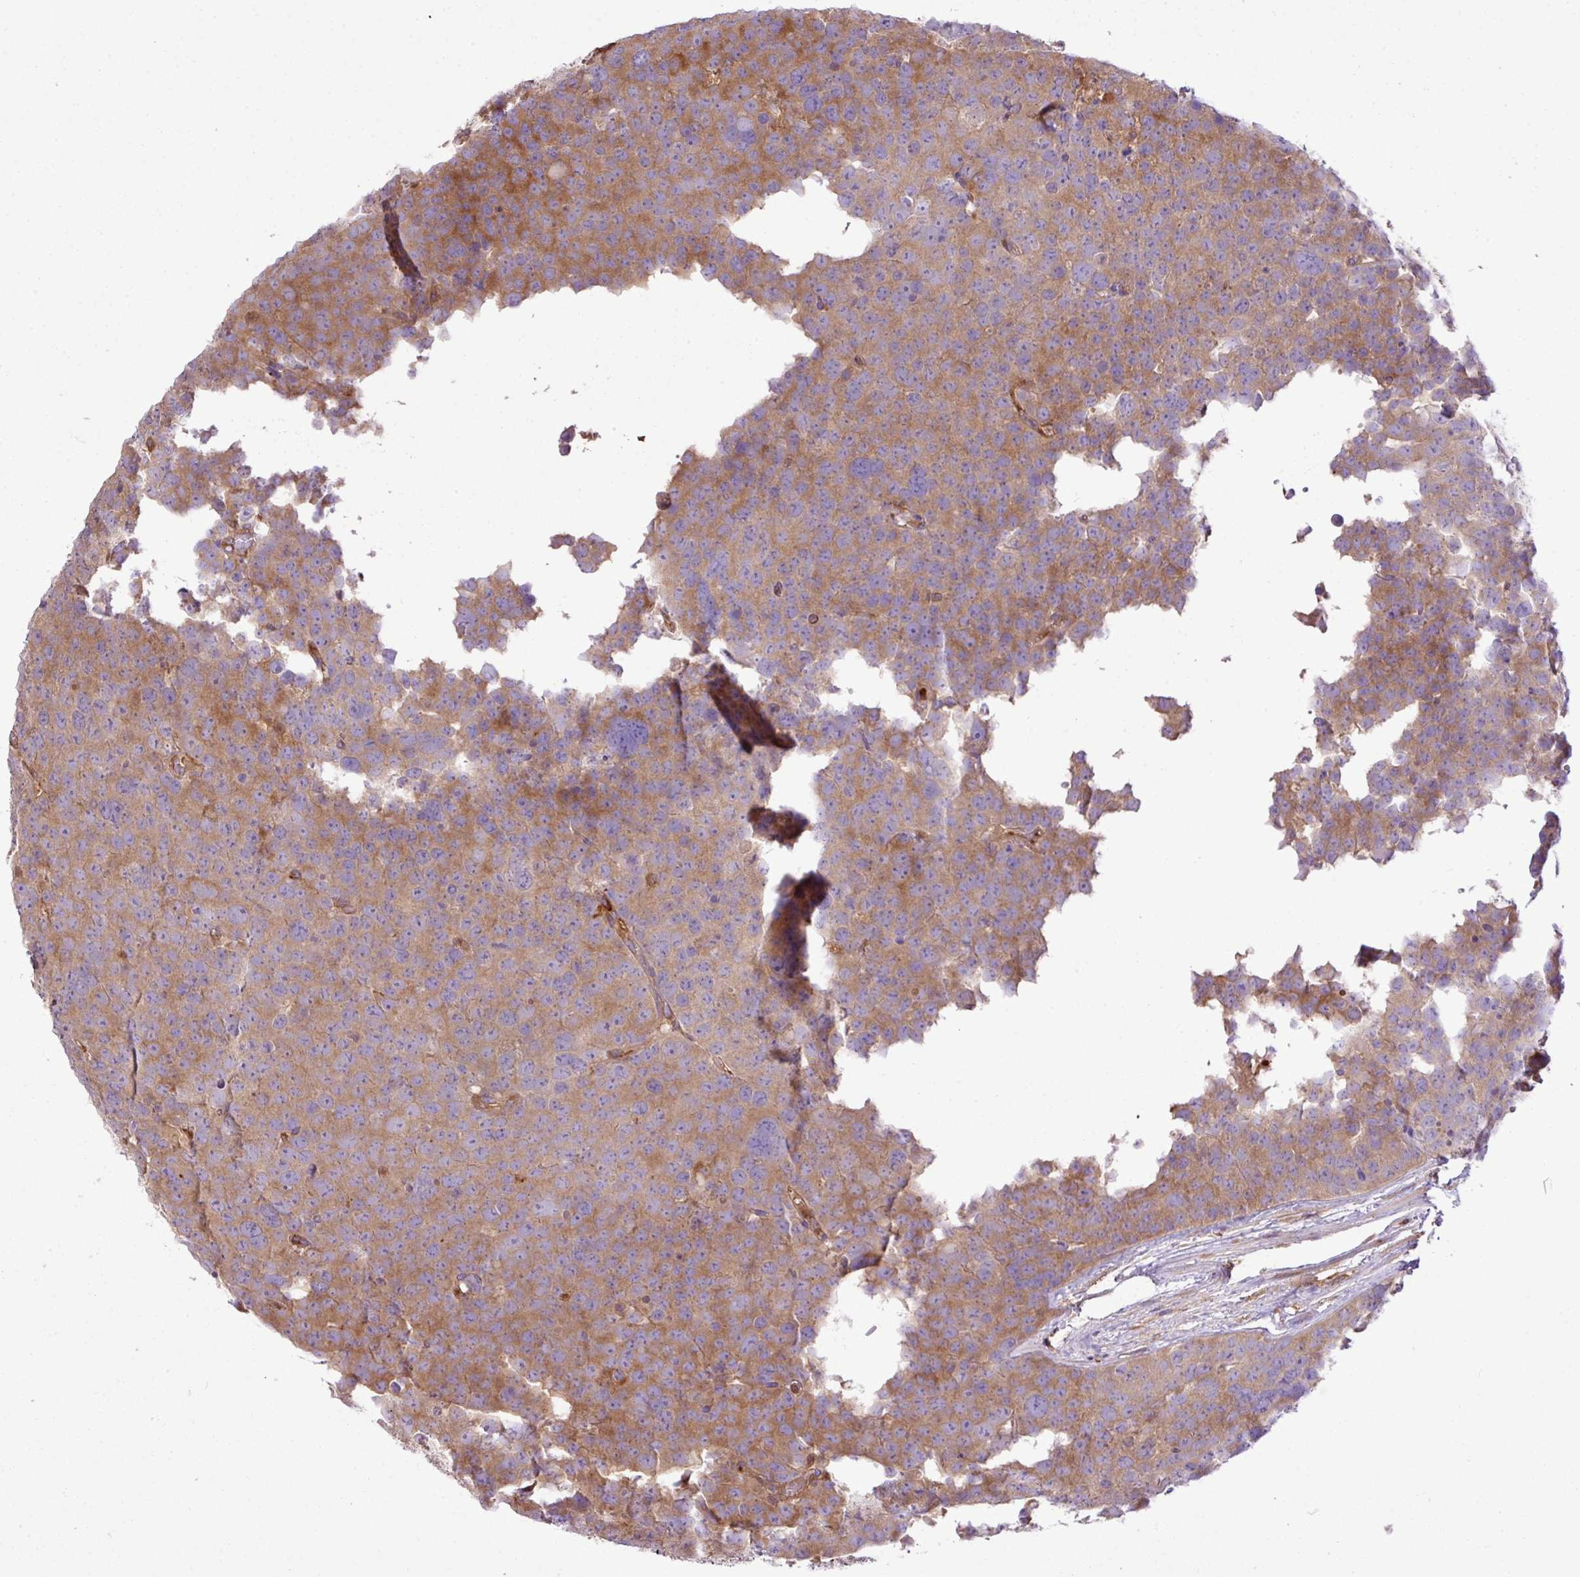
{"staining": {"intensity": "moderate", "quantity": ">75%", "location": "cytoplasmic/membranous"}, "tissue": "testis cancer", "cell_type": "Tumor cells", "image_type": "cancer", "snomed": [{"axis": "morphology", "description": "Seminoma, NOS"}, {"axis": "topography", "description": "Testis"}], "caption": "This photomicrograph exhibits IHC staining of human testis cancer (seminoma), with medium moderate cytoplasmic/membranous positivity in about >75% of tumor cells.", "gene": "PGAP6", "patient": {"sex": "male", "age": 71}}